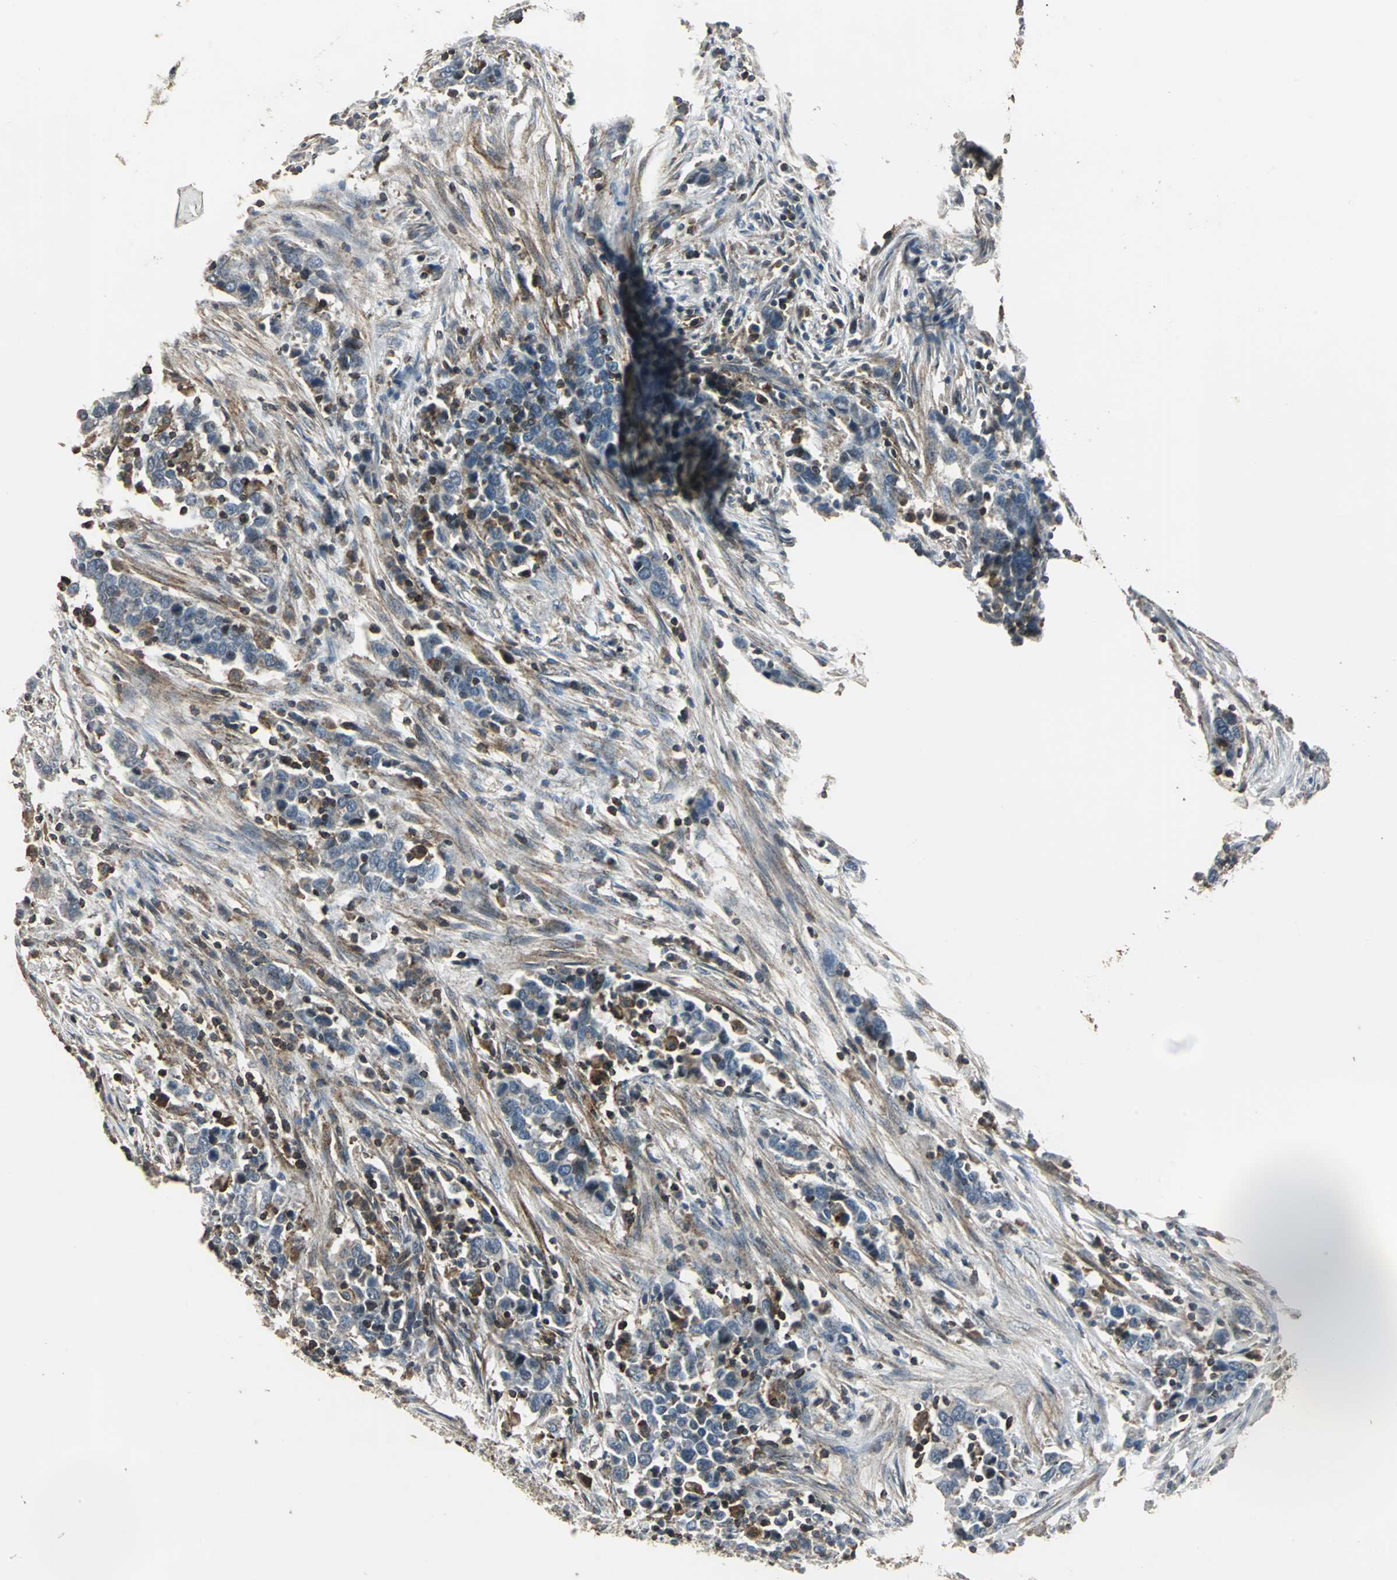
{"staining": {"intensity": "negative", "quantity": "none", "location": "none"}, "tissue": "urothelial cancer", "cell_type": "Tumor cells", "image_type": "cancer", "snomed": [{"axis": "morphology", "description": "Urothelial carcinoma, High grade"}, {"axis": "topography", "description": "Urinary bladder"}], "caption": "This is an IHC photomicrograph of human urothelial cancer. There is no positivity in tumor cells.", "gene": "DNAJB4", "patient": {"sex": "male", "age": 61}}